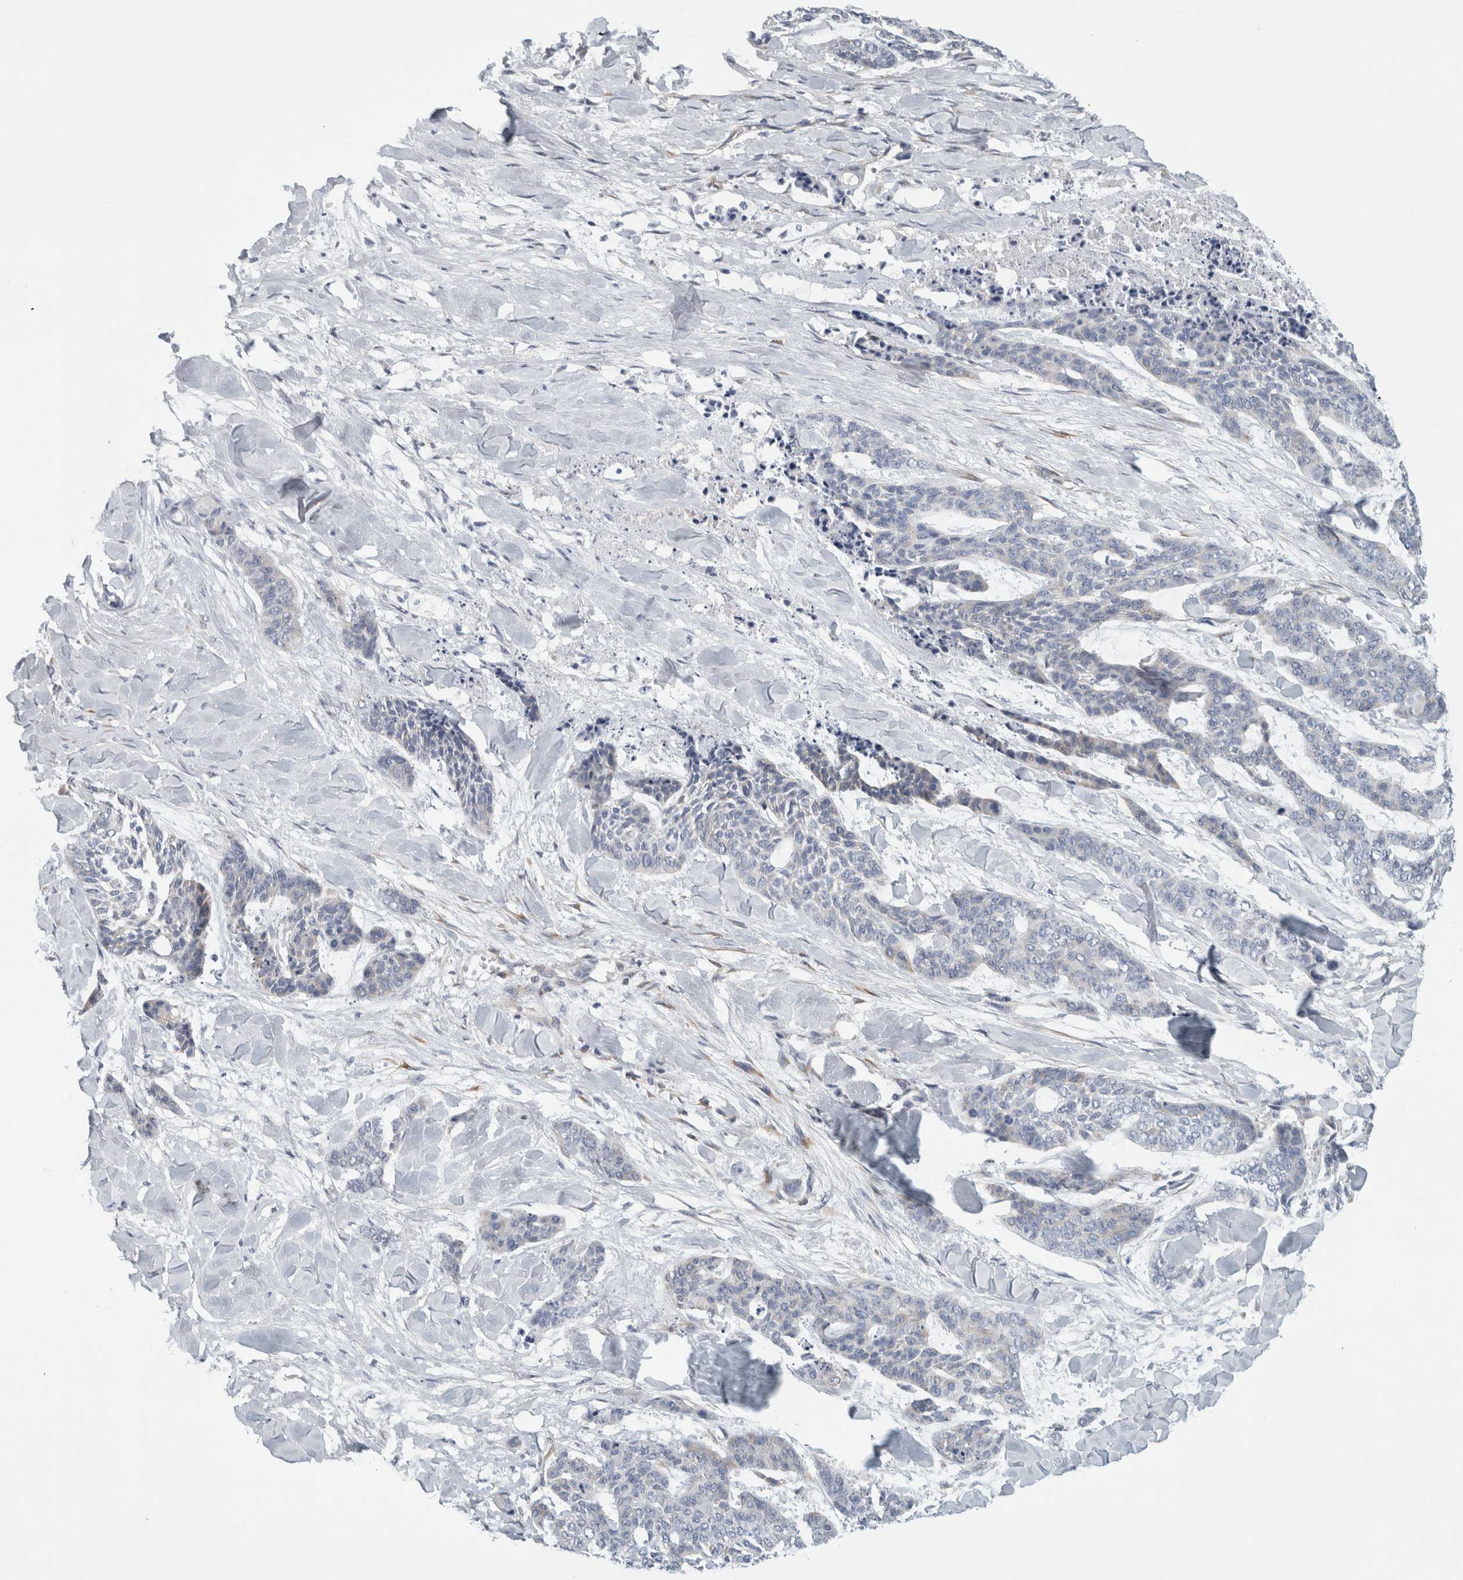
{"staining": {"intensity": "negative", "quantity": "none", "location": "none"}, "tissue": "skin cancer", "cell_type": "Tumor cells", "image_type": "cancer", "snomed": [{"axis": "morphology", "description": "Basal cell carcinoma"}, {"axis": "topography", "description": "Skin"}], "caption": "Tumor cells are negative for brown protein staining in basal cell carcinoma (skin). (DAB (3,3'-diaminobenzidine) immunohistochemistry visualized using brightfield microscopy, high magnification).", "gene": "B3GNT3", "patient": {"sex": "female", "age": 64}}